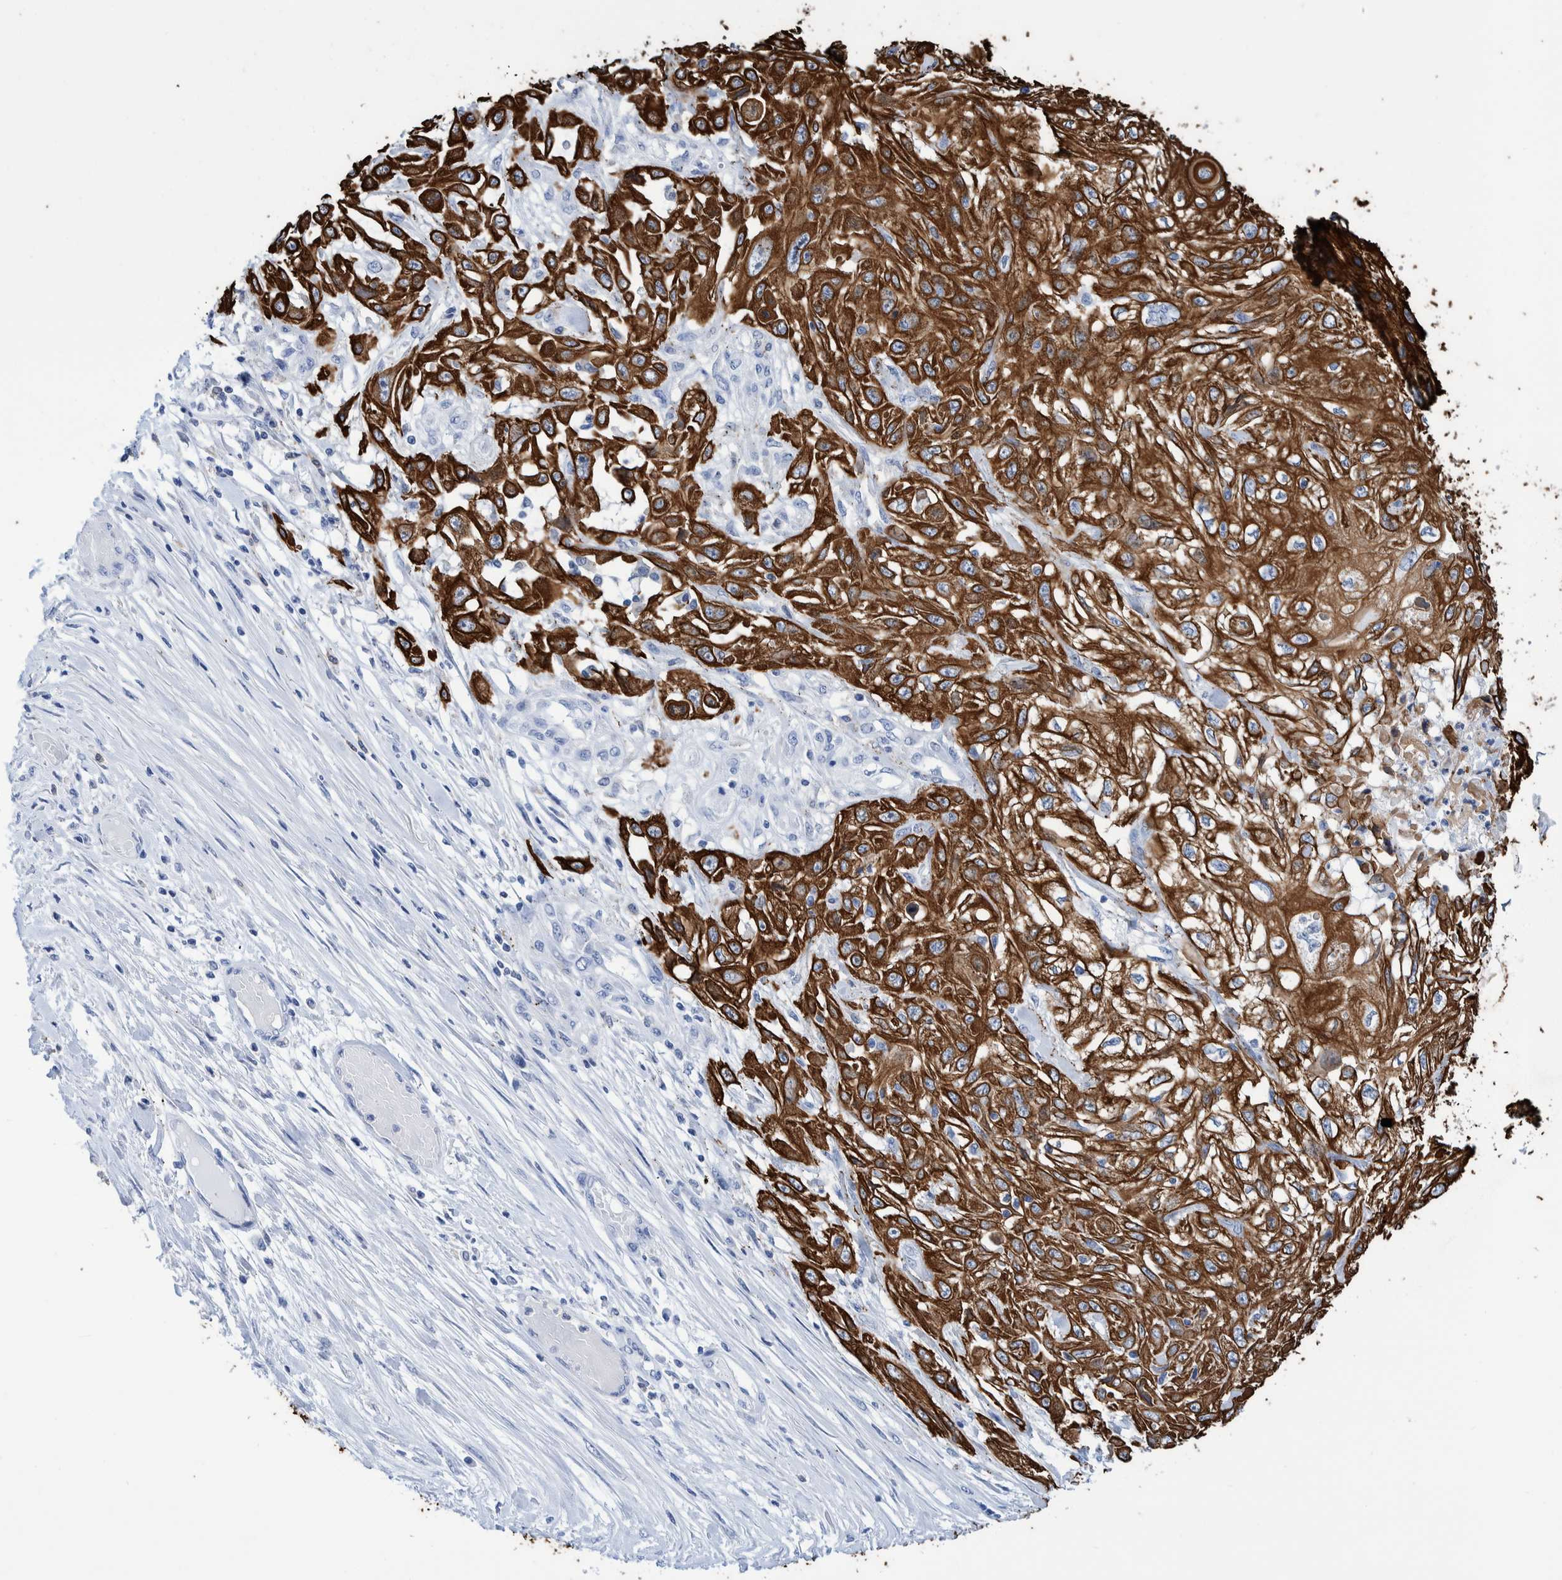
{"staining": {"intensity": "strong", "quantity": ">75%", "location": "cytoplasmic/membranous"}, "tissue": "skin cancer", "cell_type": "Tumor cells", "image_type": "cancer", "snomed": [{"axis": "morphology", "description": "Squamous cell carcinoma, NOS"}, {"axis": "morphology", "description": "Squamous cell carcinoma, metastatic, NOS"}, {"axis": "topography", "description": "Skin"}, {"axis": "topography", "description": "Lymph node"}], "caption": "Immunohistochemistry of human squamous cell carcinoma (skin) demonstrates high levels of strong cytoplasmic/membranous expression in about >75% of tumor cells.", "gene": "KRT14", "patient": {"sex": "male", "age": 75}}